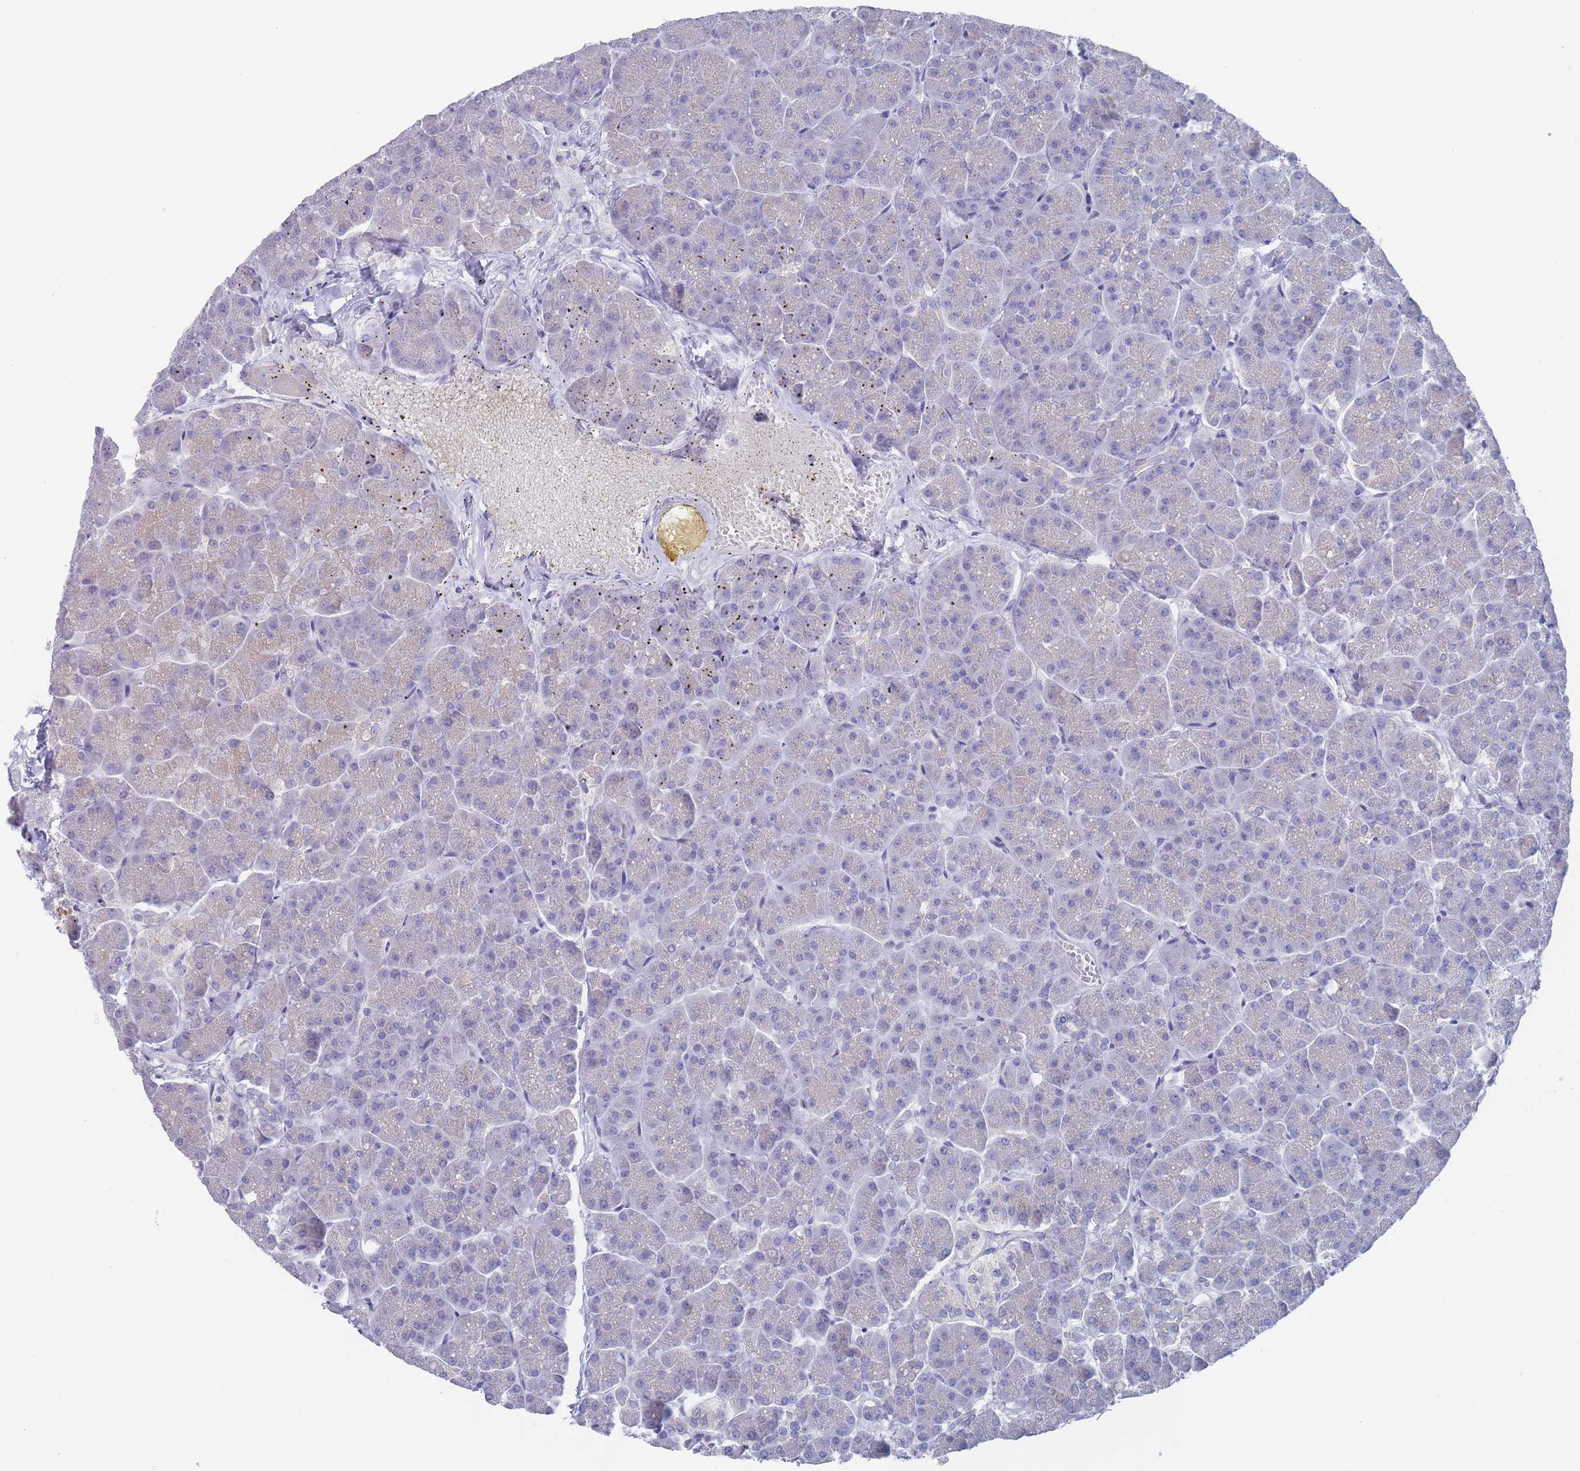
{"staining": {"intensity": "negative", "quantity": "none", "location": "none"}, "tissue": "pancreas", "cell_type": "Exocrine glandular cells", "image_type": "normal", "snomed": [{"axis": "morphology", "description": "Normal tissue, NOS"}, {"axis": "topography", "description": "Pancreas"}, {"axis": "topography", "description": "Peripheral nerve tissue"}], "caption": "DAB immunohistochemical staining of unremarkable pancreas demonstrates no significant expression in exocrine glandular cells.", "gene": "SCCPDH", "patient": {"sex": "male", "age": 54}}